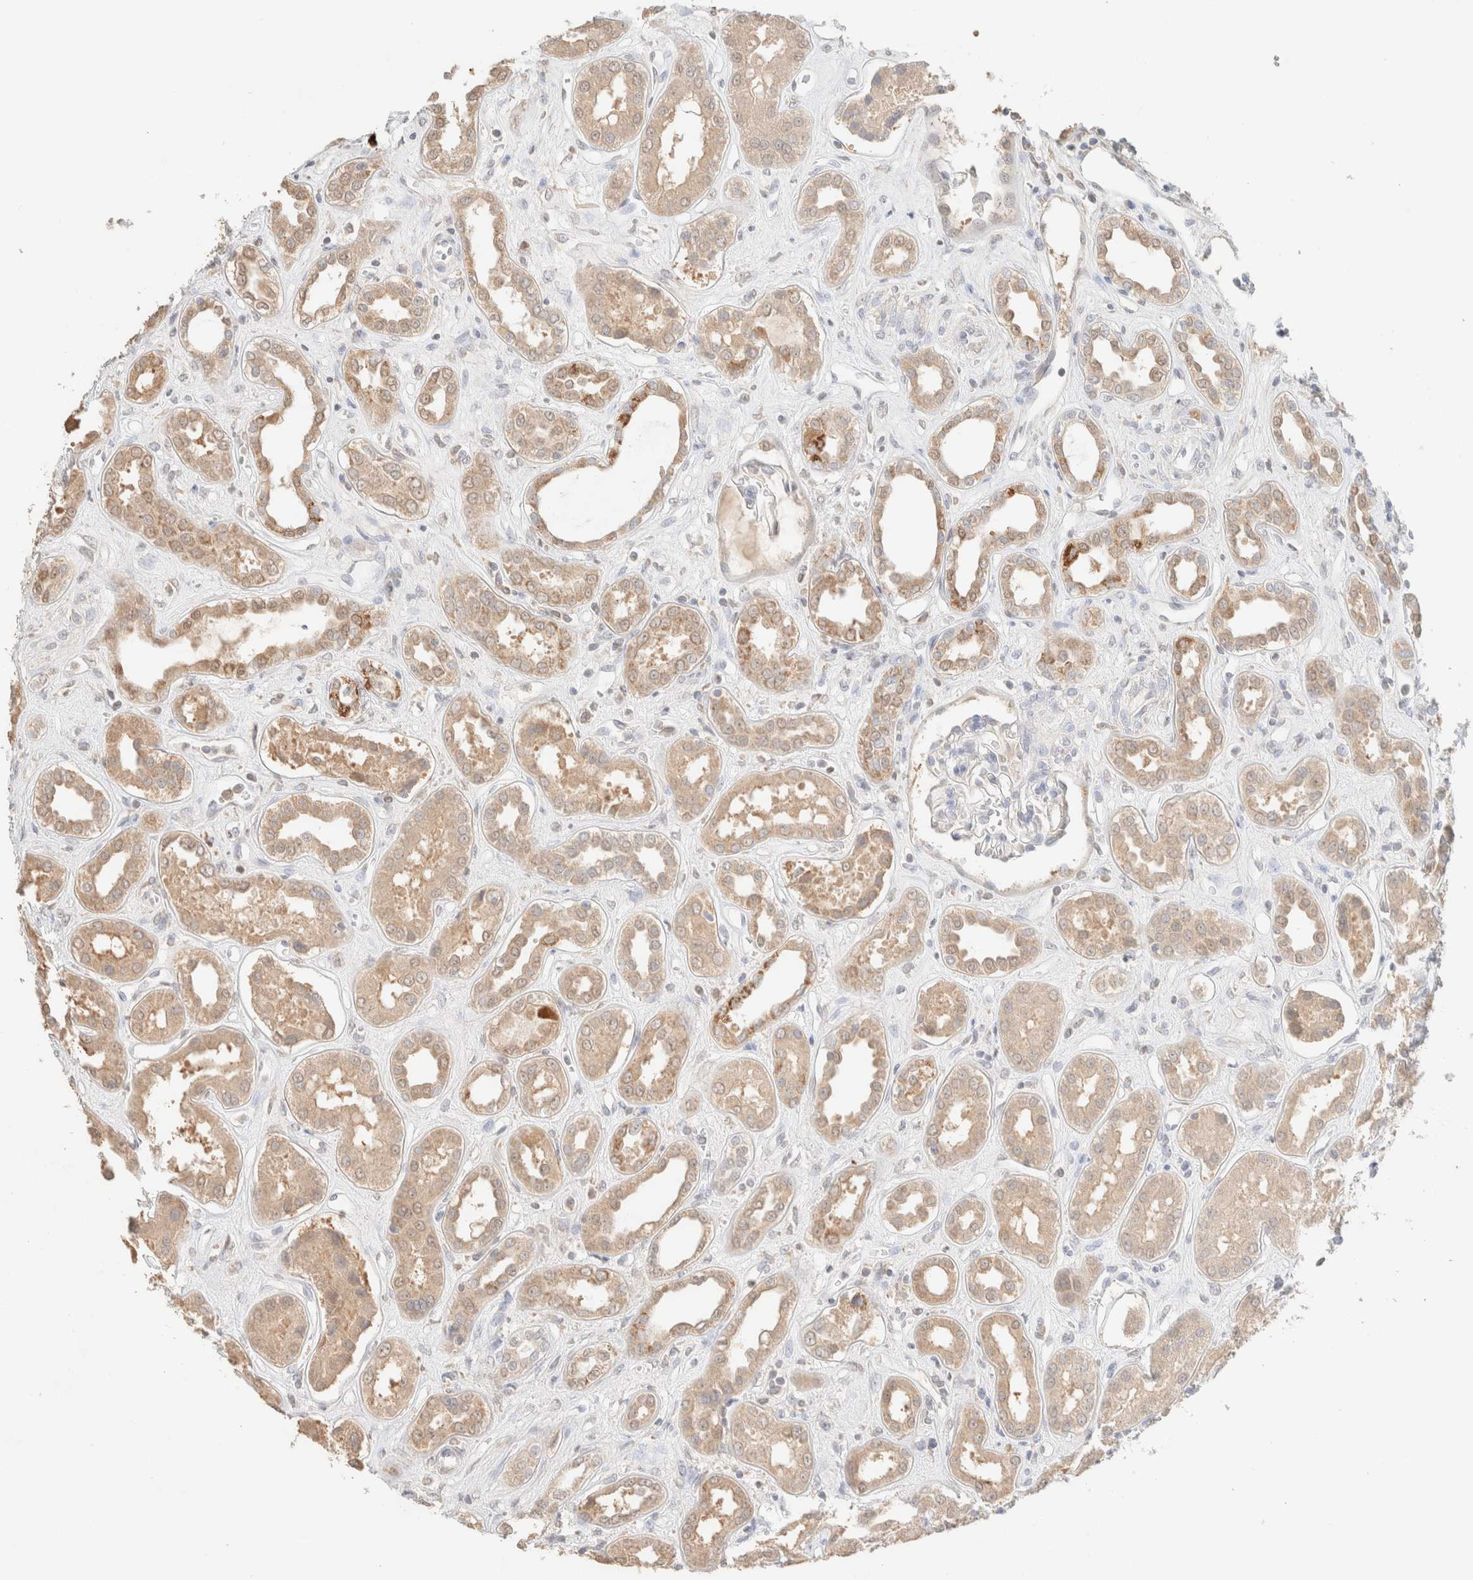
{"staining": {"intensity": "negative", "quantity": "none", "location": "none"}, "tissue": "kidney", "cell_type": "Cells in glomeruli", "image_type": "normal", "snomed": [{"axis": "morphology", "description": "Normal tissue, NOS"}, {"axis": "topography", "description": "Kidney"}], "caption": "IHC of unremarkable human kidney displays no positivity in cells in glomeruli. (Immunohistochemistry, brightfield microscopy, high magnification).", "gene": "CPA1", "patient": {"sex": "male", "age": 59}}